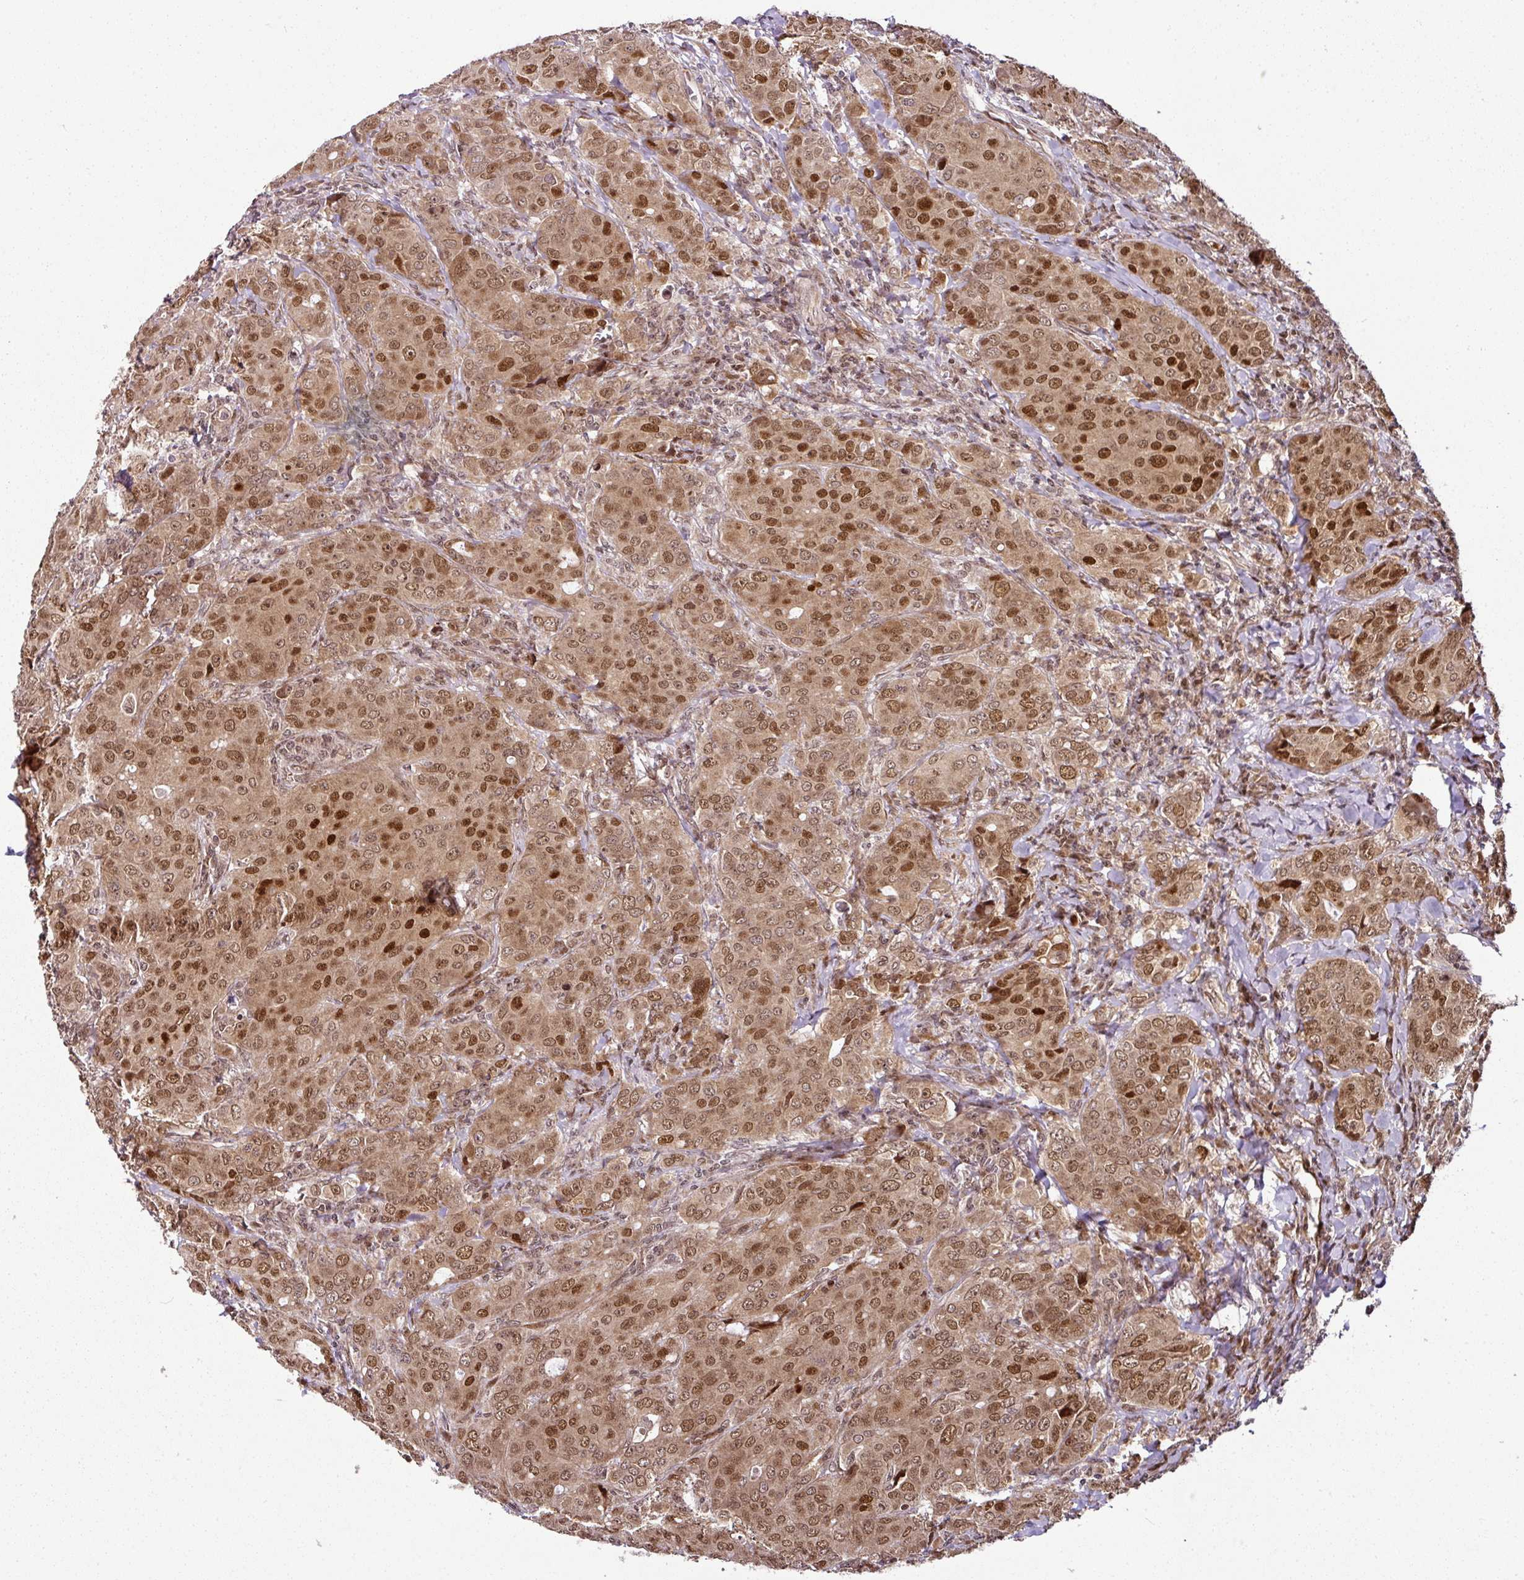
{"staining": {"intensity": "moderate", "quantity": ">75%", "location": "cytoplasmic/membranous,nuclear"}, "tissue": "breast cancer", "cell_type": "Tumor cells", "image_type": "cancer", "snomed": [{"axis": "morphology", "description": "Duct carcinoma"}, {"axis": "topography", "description": "Breast"}], "caption": "Human intraductal carcinoma (breast) stained for a protein (brown) exhibits moderate cytoplasmic/membranous and nuclear positive expression in about >75% of tumor cells.", "gene": "COPRS", "patient": {"sex": "female", "age": 43}}